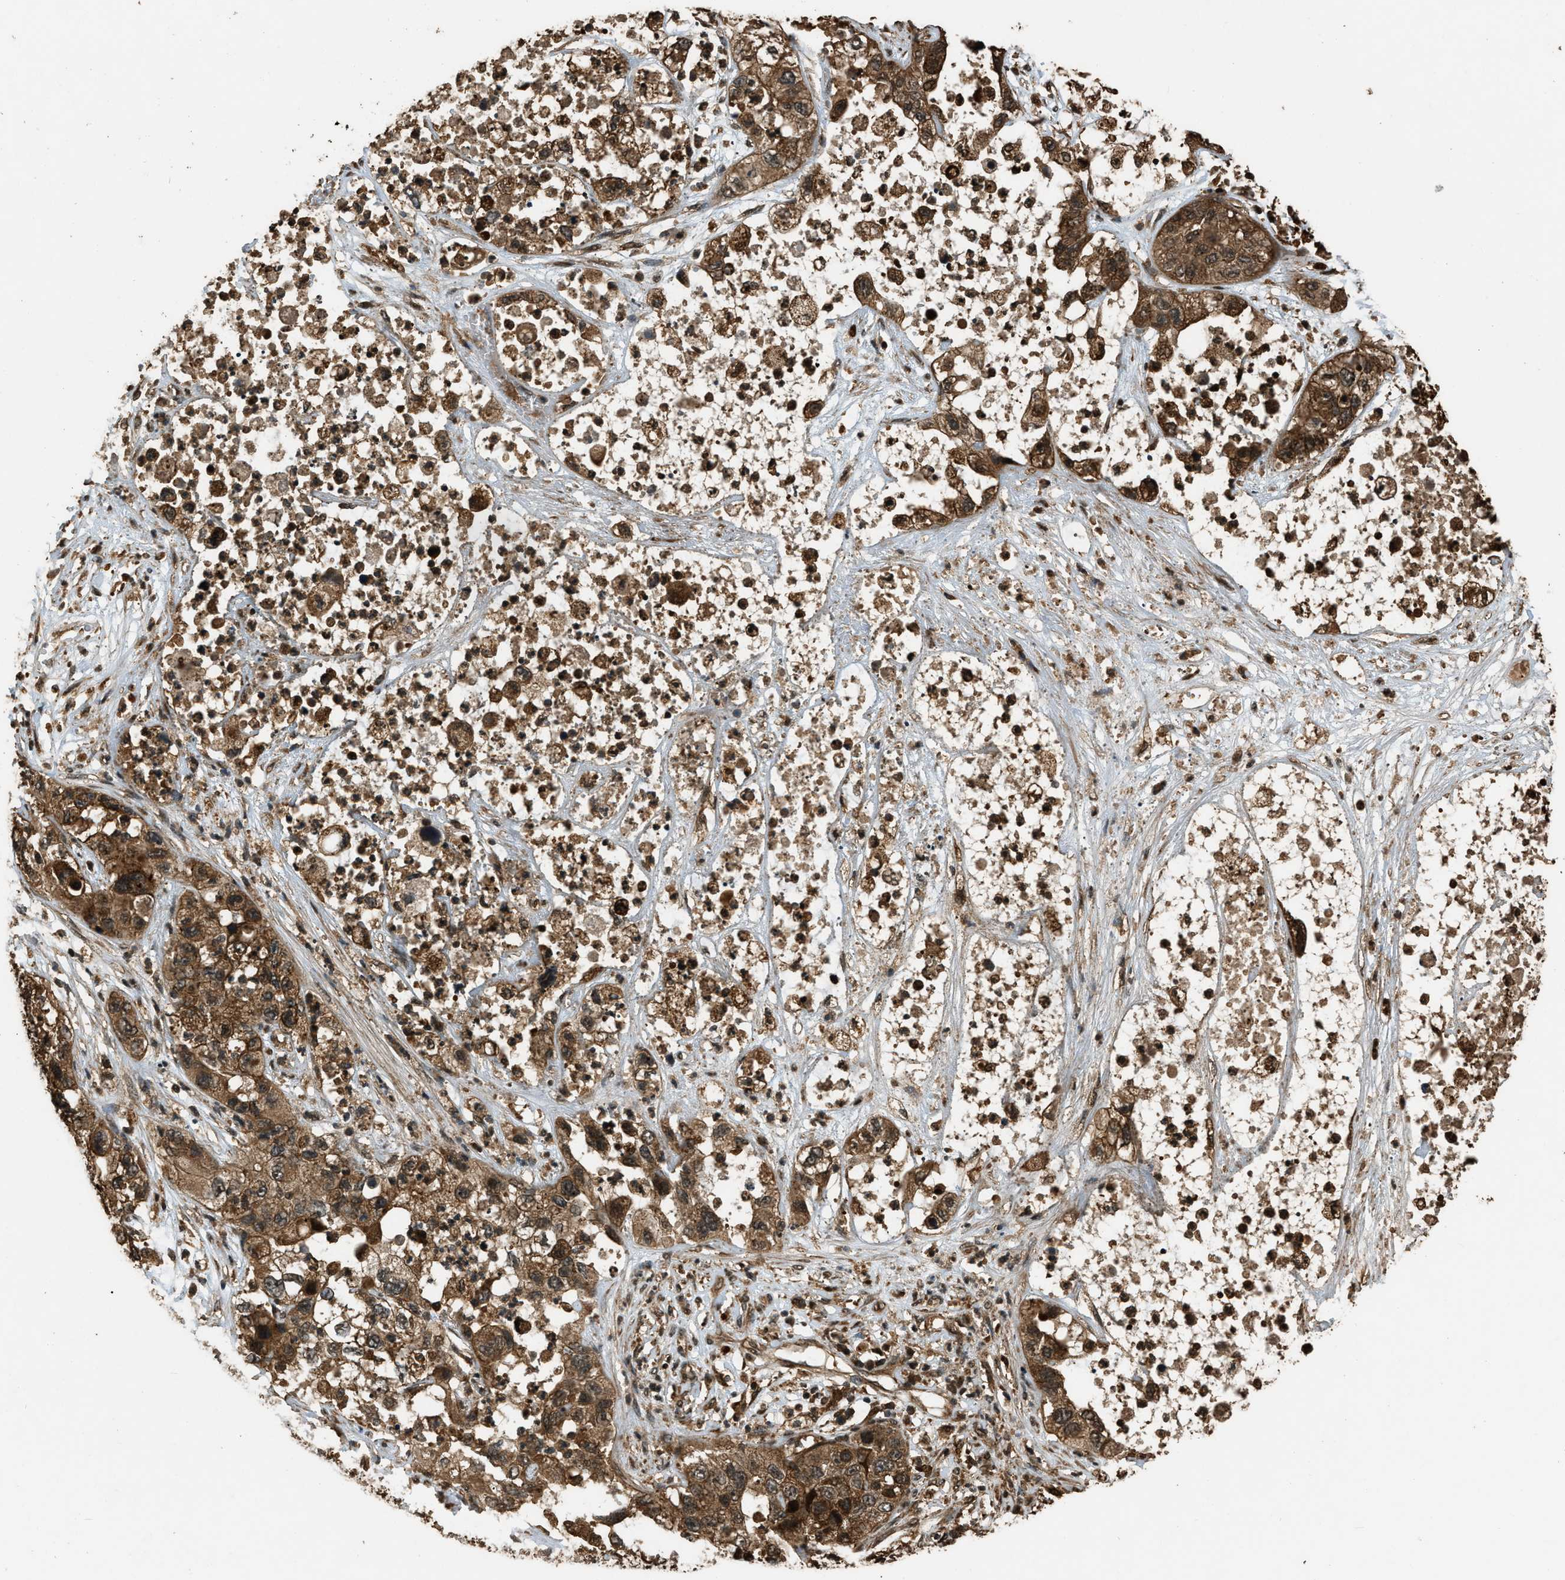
{"staining": {"intensity": "moderate", "quantity": ">75%", "location": "cytoplasmic/membranous"}, "tissue": "pancreatic cancer", "cell_type": "Tumor cells", "image_type": "cancer", "snomed": [{"axis": "morphology", "description": "Adenocarcinoma, NOS"}, {"axis": "topography", "description": "Pancreas"}], "caption": "Immunohistochemistry (DAB) staining of pancreatic adenocarcinoma demonstrates moderate cytoplasmic/membranous protein positivity in about >75% of tumor cells.", "gene": "RAP2A", "patient": {"sex": "female", "age": 78}}